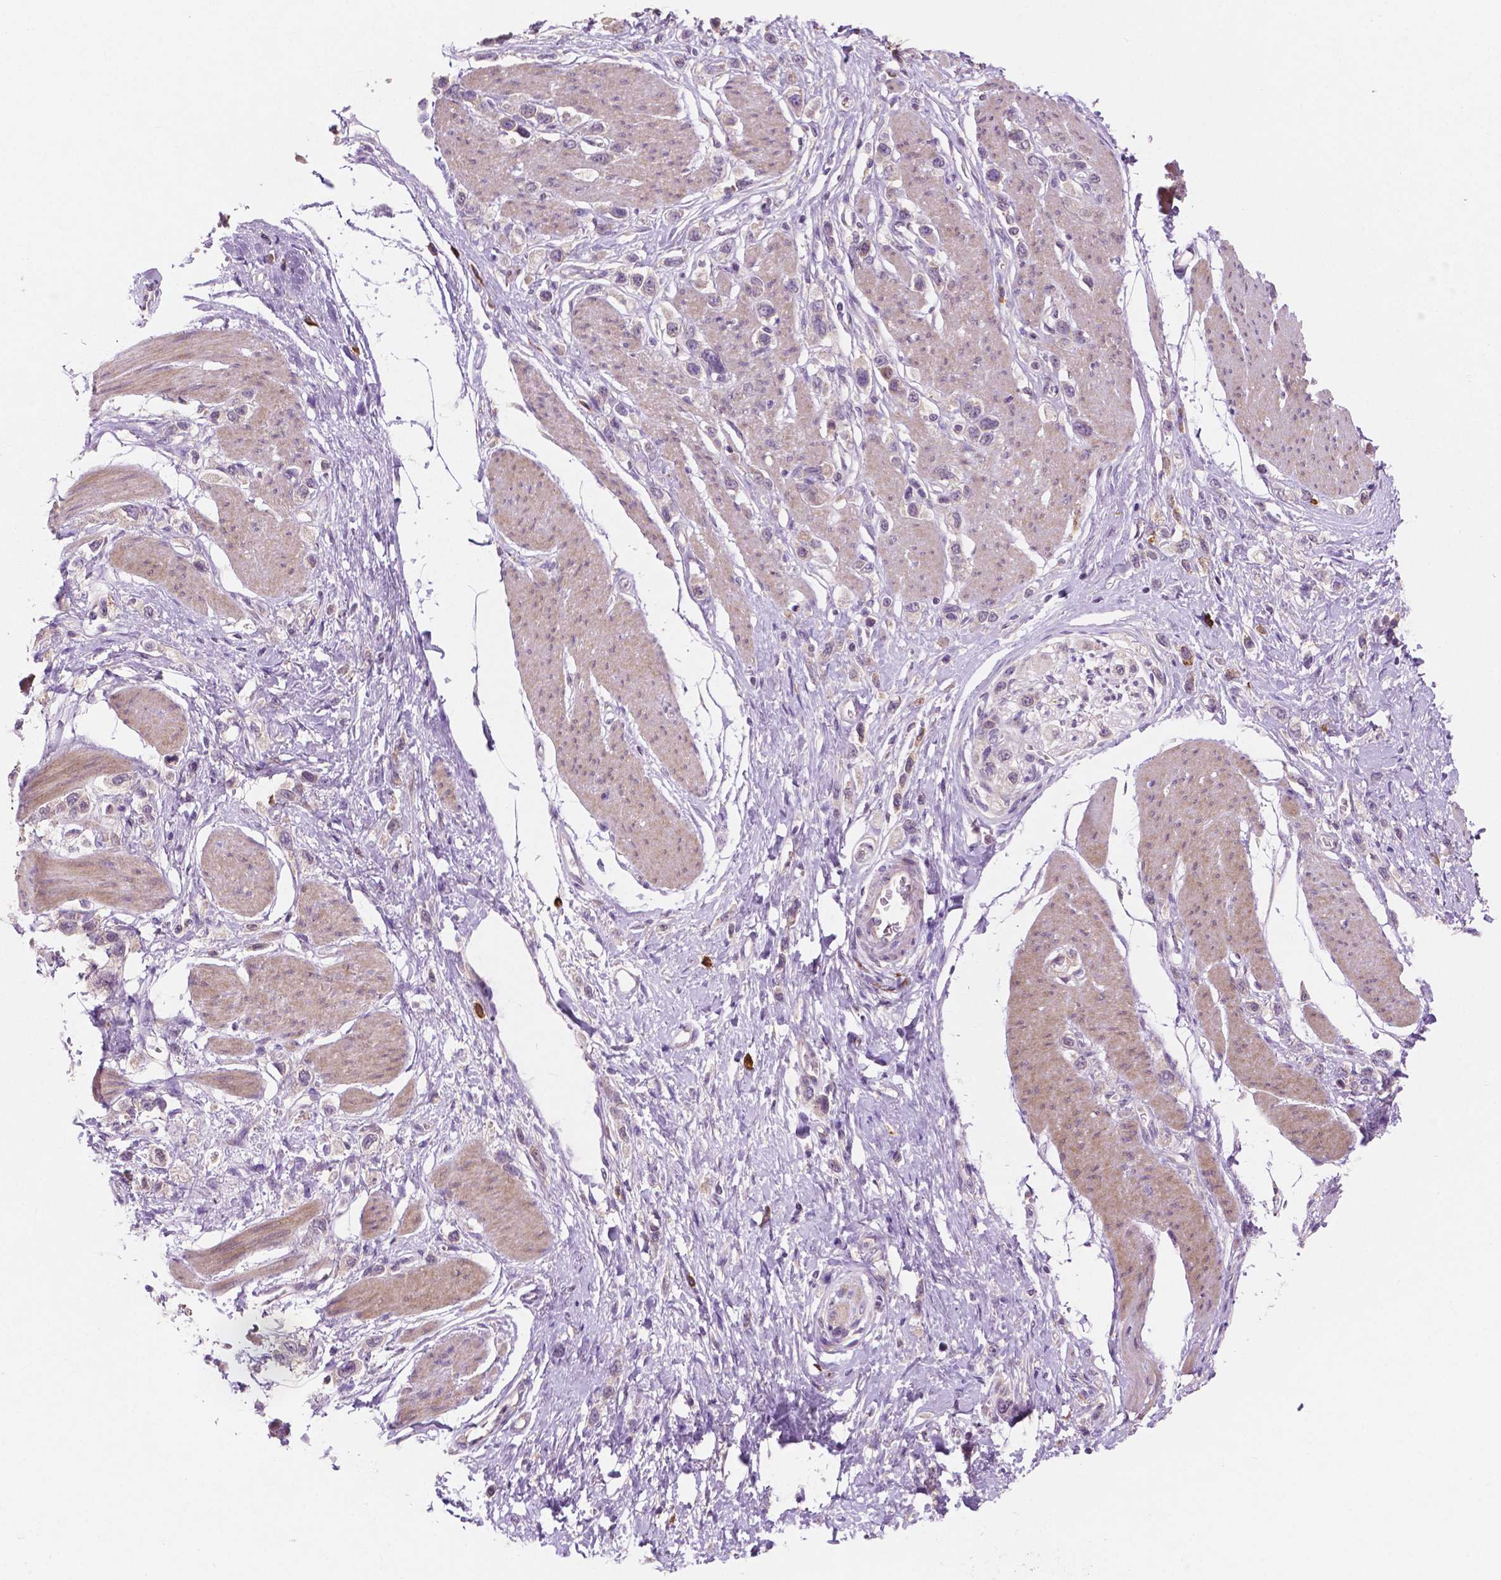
{"staining": {"intensity": "negative", "quantity": "none", "location": "none"}, "tissue": "stomach cancer", "cell_type": "Tumor cells", "image_type": "cancer", "snomed": [{"axis": "morphology", "description": "Adenocarcinoma, NOS"}, {"axis": "topography", "description": "Stomach"}], "caption": "The immunohistochemistry histopathology image has no significant expression in tumor cells of stomach cancer tissue.", "gene": "LRP1B", "patient": {"sex": "female", "age": 65}}